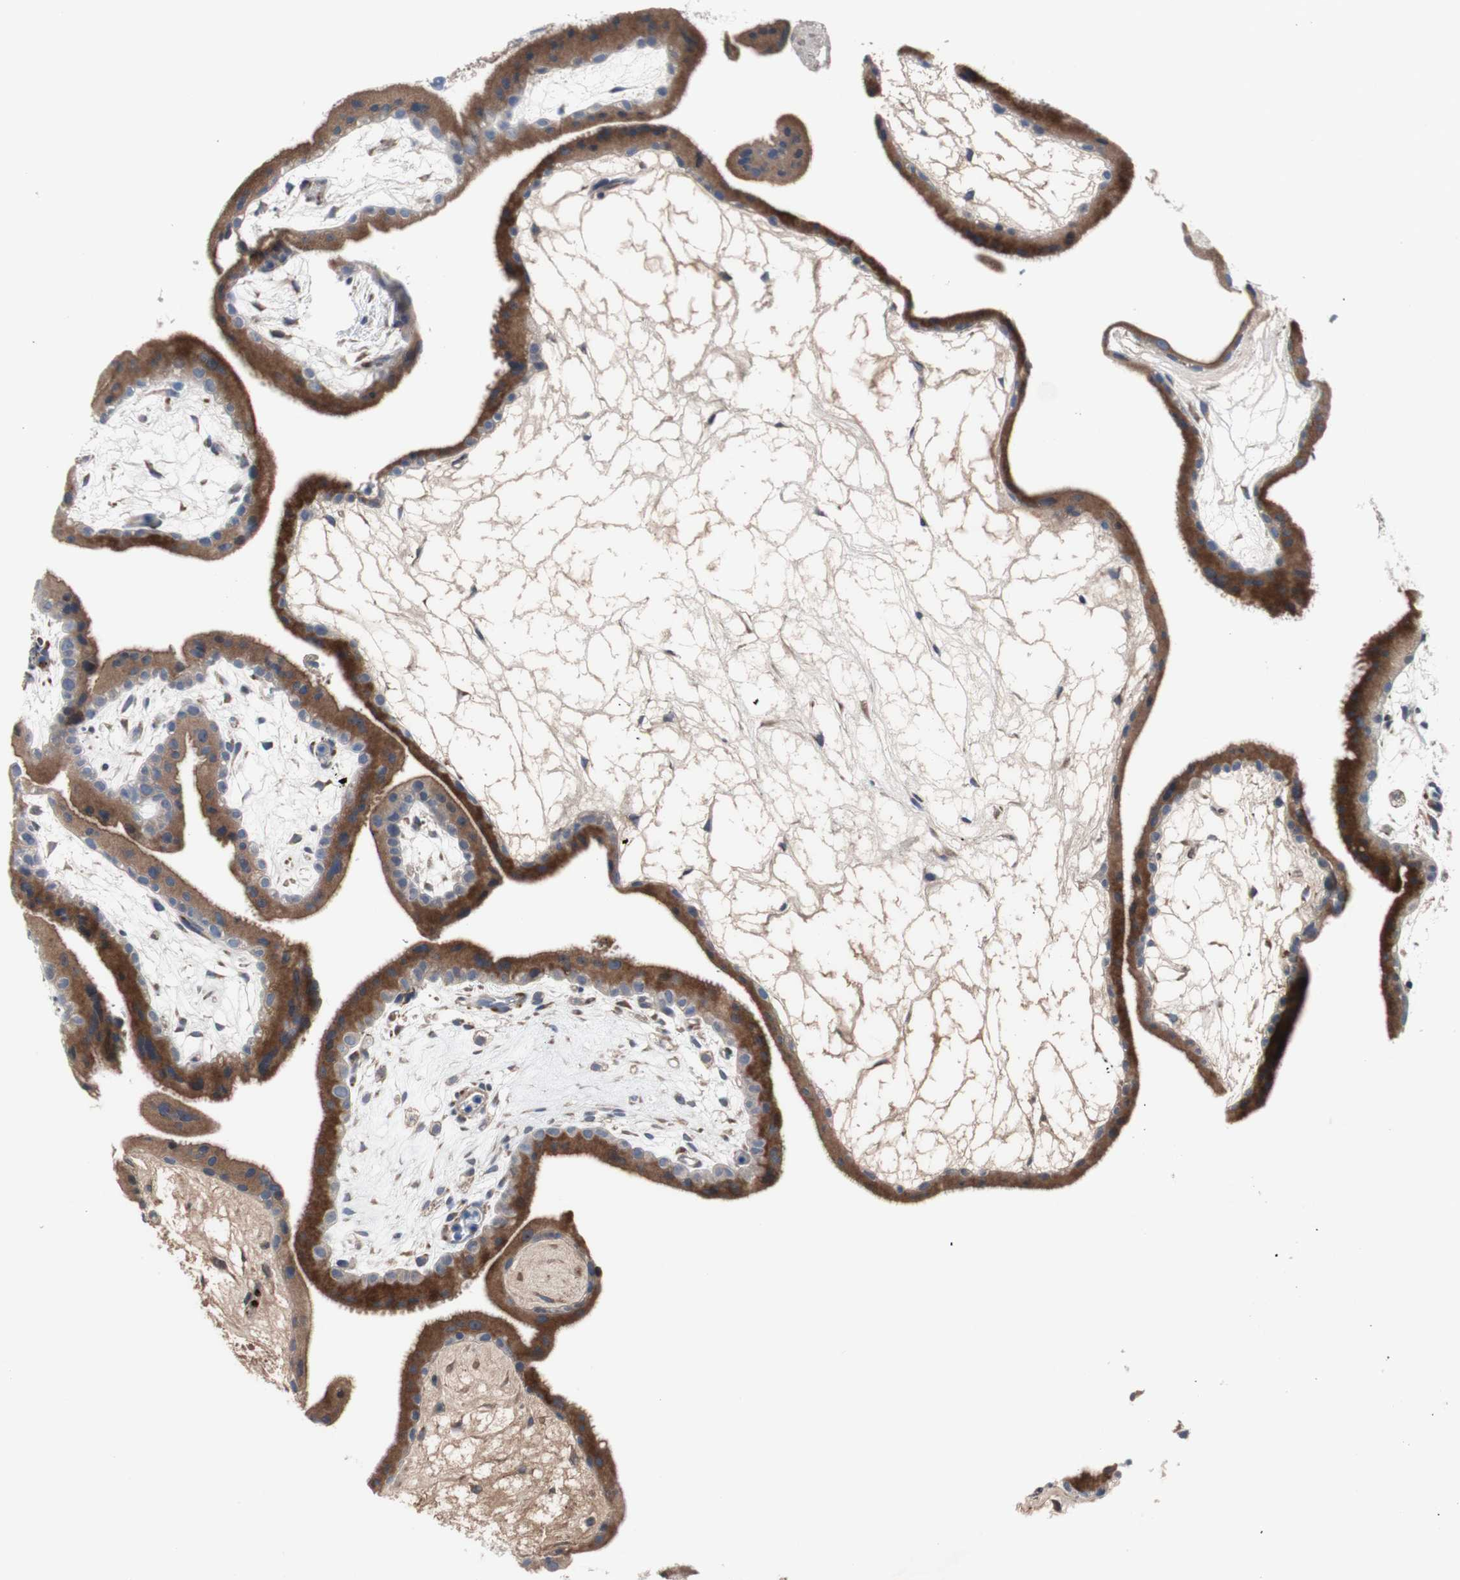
{"staining": {"intensity": "strong", "quantity": ">75%", "location": "cytoplasmic/membranous"}, "tissue": "placenta", "cell_type": "Trophoblastic cells", "image_type": "normal", "snomed": [{"axis": "morphology", "description": "Normal tissue, NOS"}, {"axis": "topography", "description": "Placenta"}], "caption": "Strong cytoplasmic/membranous expression is appreciated in approximately >75% of trophoblastic cells in unremarkable placenta. (DAB IHC, brown staining for protein, blue staining for nuclei).", "gene": "KANSL1", "patient": {"sex": "female", "age": 19}}